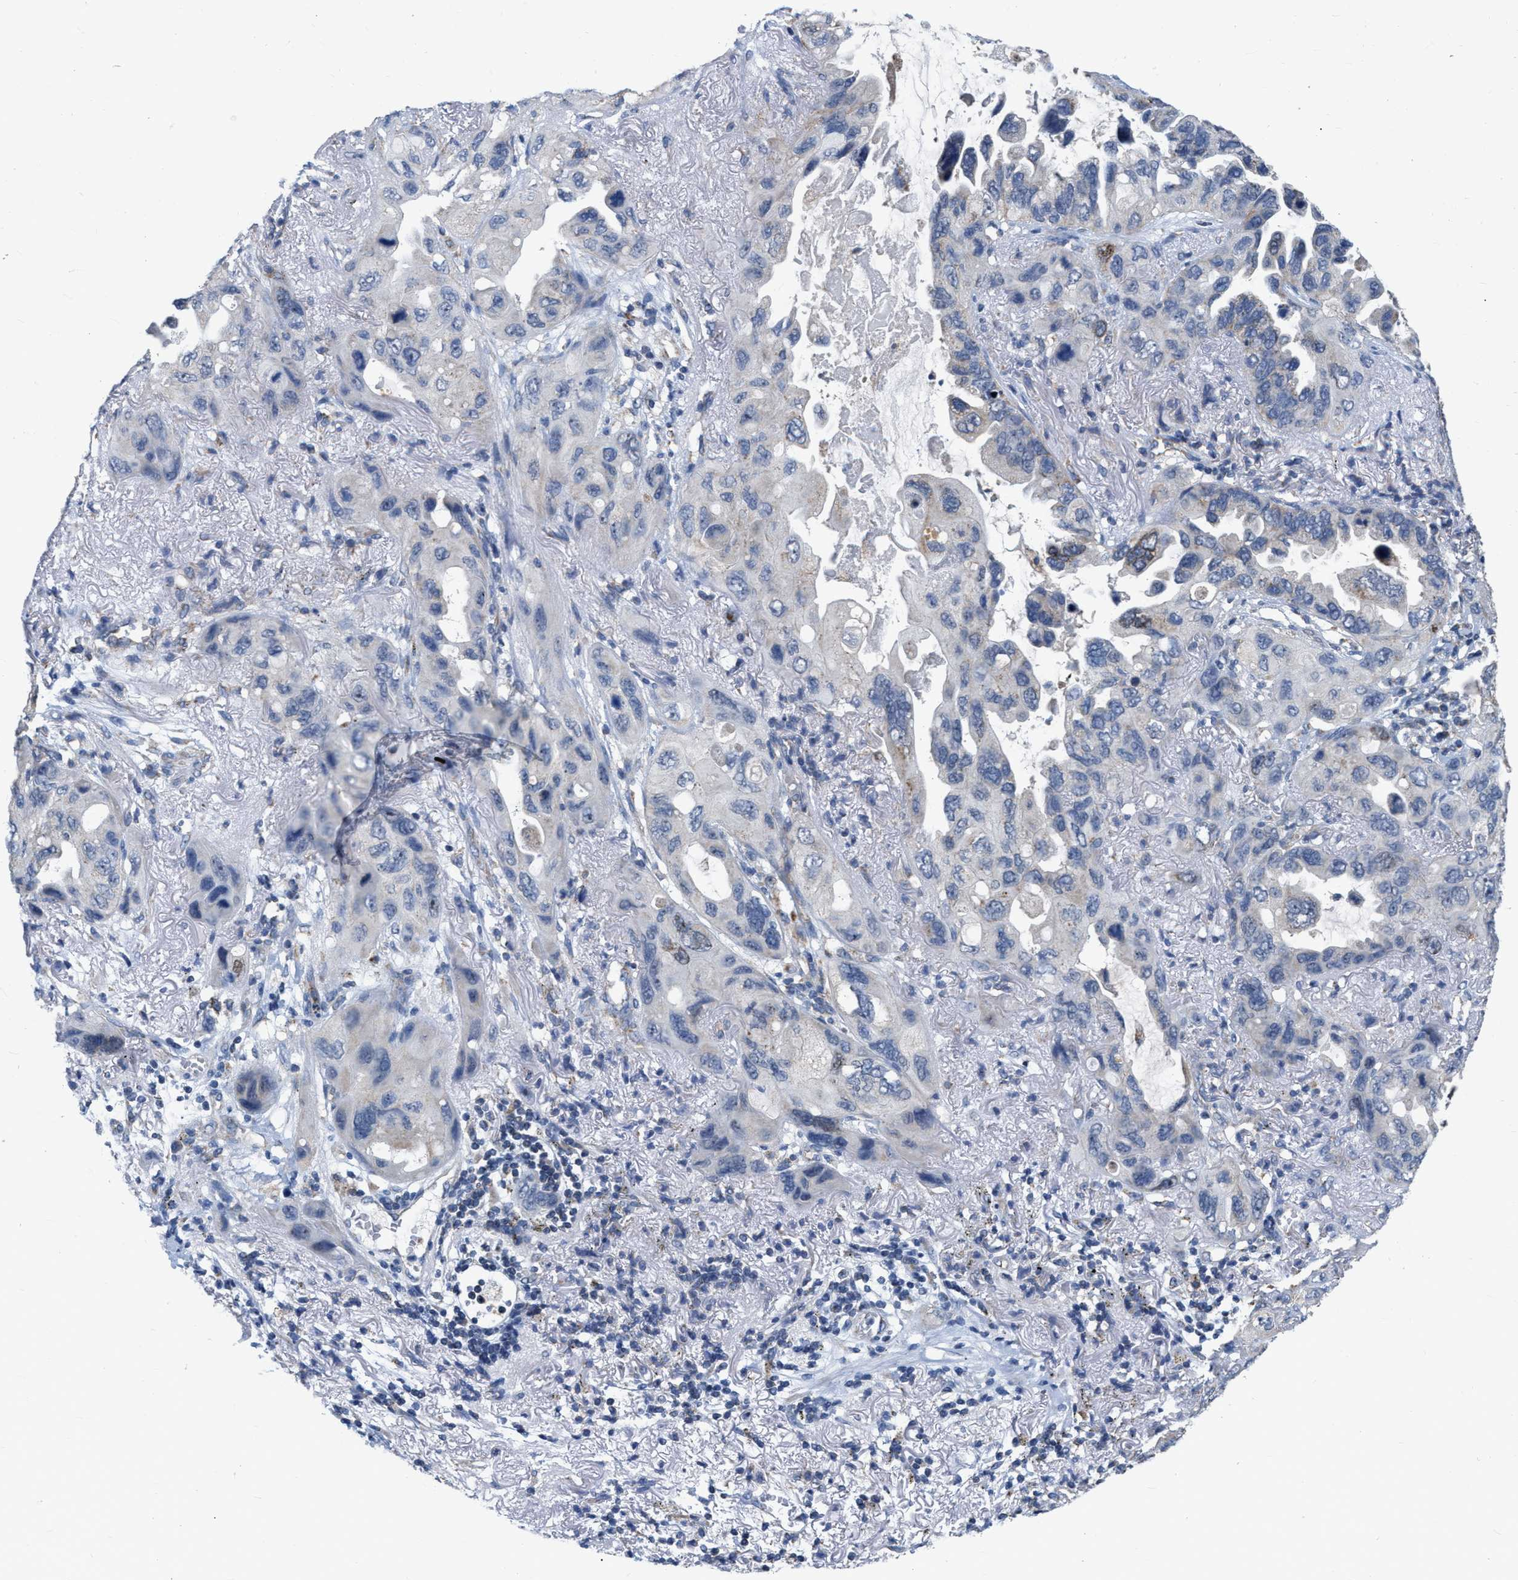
{"staining": {"intensity": "negative", "quantity": "none", "location": "none"}, "tissue": "lung cancer", "cell_type": "Tumor cells", "image_type": "cancer", "snomed": [{"axis": "morphology", "description": "Squamous cell carcinoma, NOS"}, {"axis": "topography", "description": "Lung"}], "caption": "The IHC image has no significant staining in tumor cells of lung cancer (squamous cell carcinoma) tissue.", "gene": "DDX56", "patient": {"sex": "female", "age": 73}}